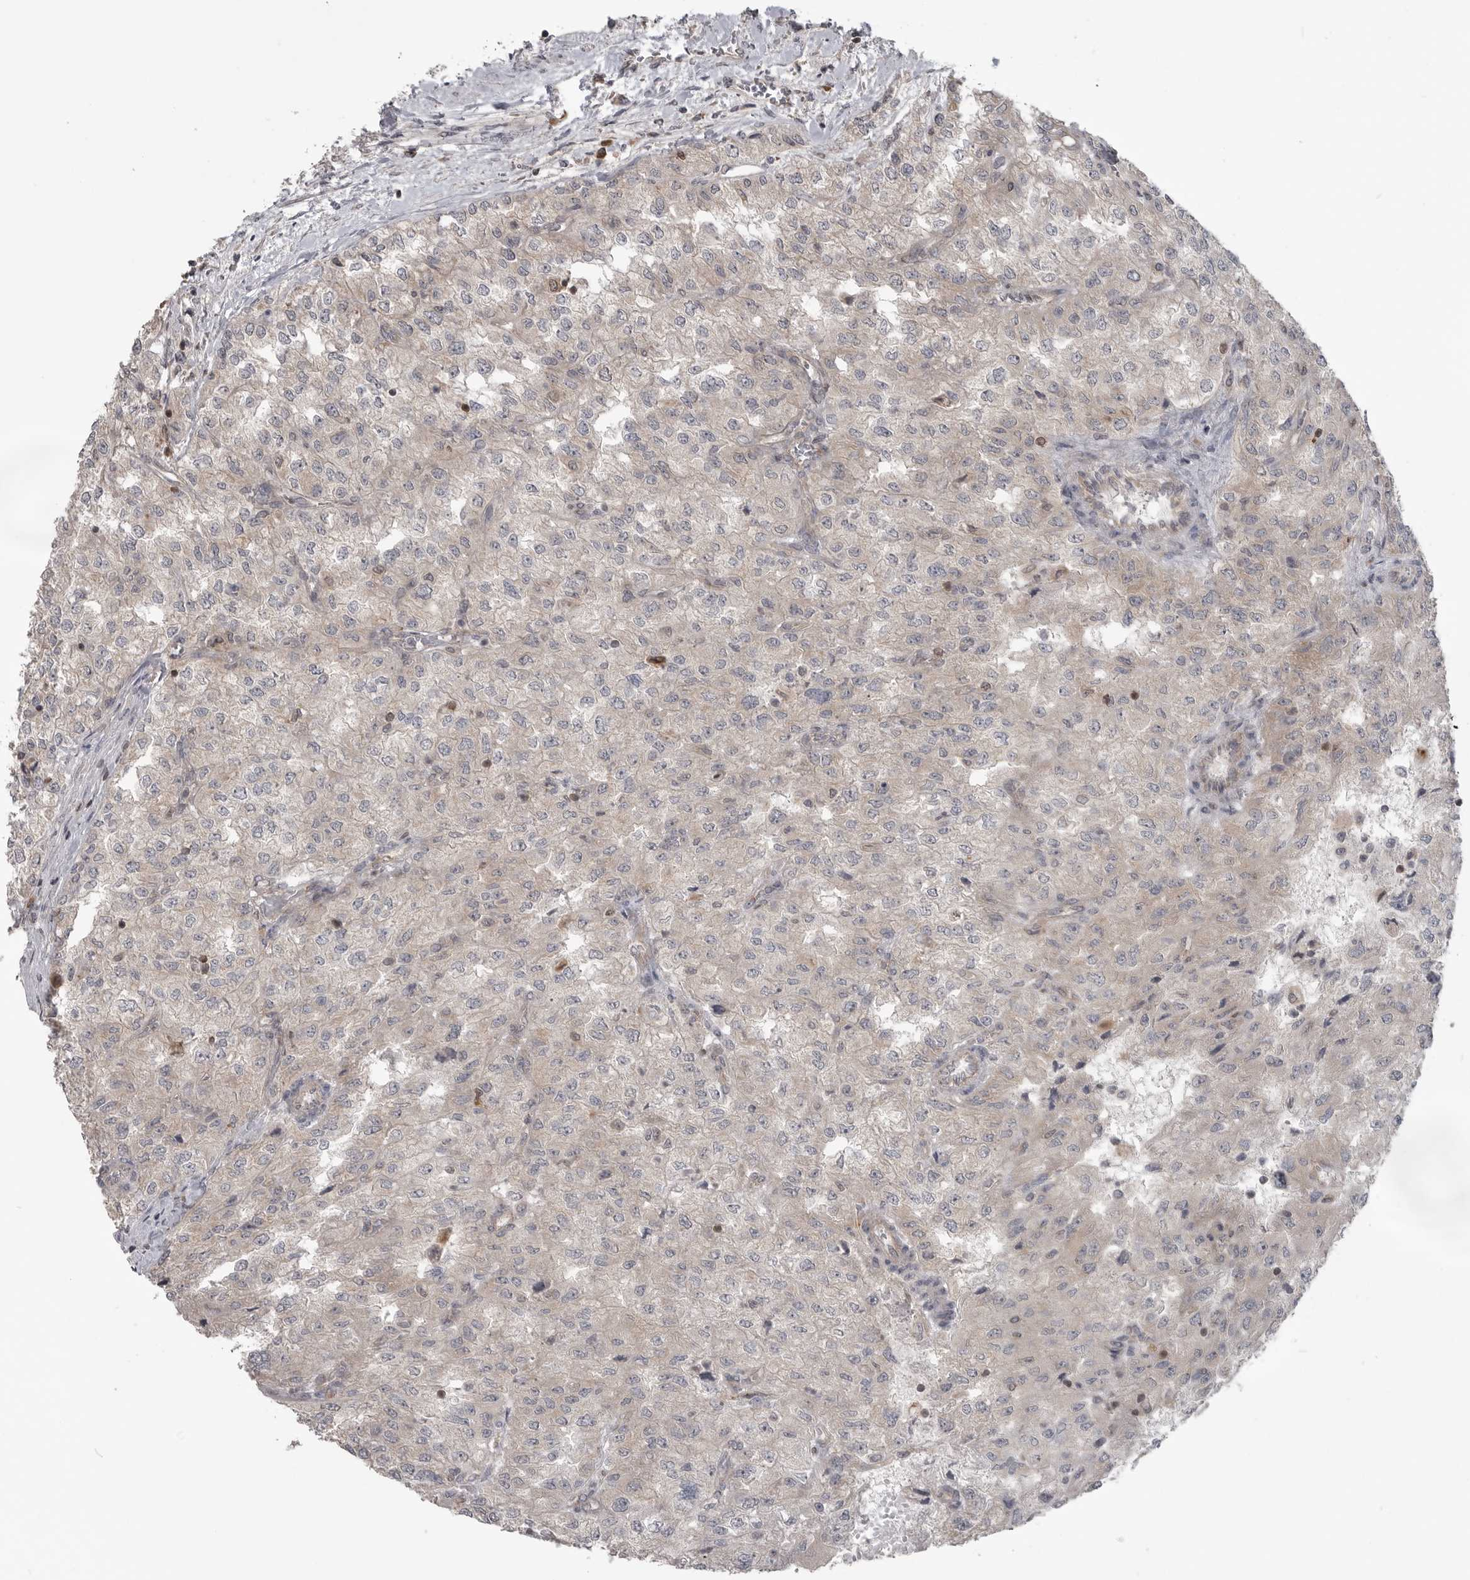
{"staining": {"intensity": "negative", "quantity": "none", "location": "none"}, "tissue": "renal cancer", "cell_type": "Tumor cells", "image_type": "cancer", "snomed": [{"axis": "morphology", "description": "Adenocarcinoma, NOS"}, {"axis": "topography", "description": "Kidney"}], "caption": "Human adenocarcinoma (renal) stained for a protein using immunohistochemistry shows no staining in tumor cells.", "gene": "MAPK13", "patient": {"sex": "female", "age": 54}}